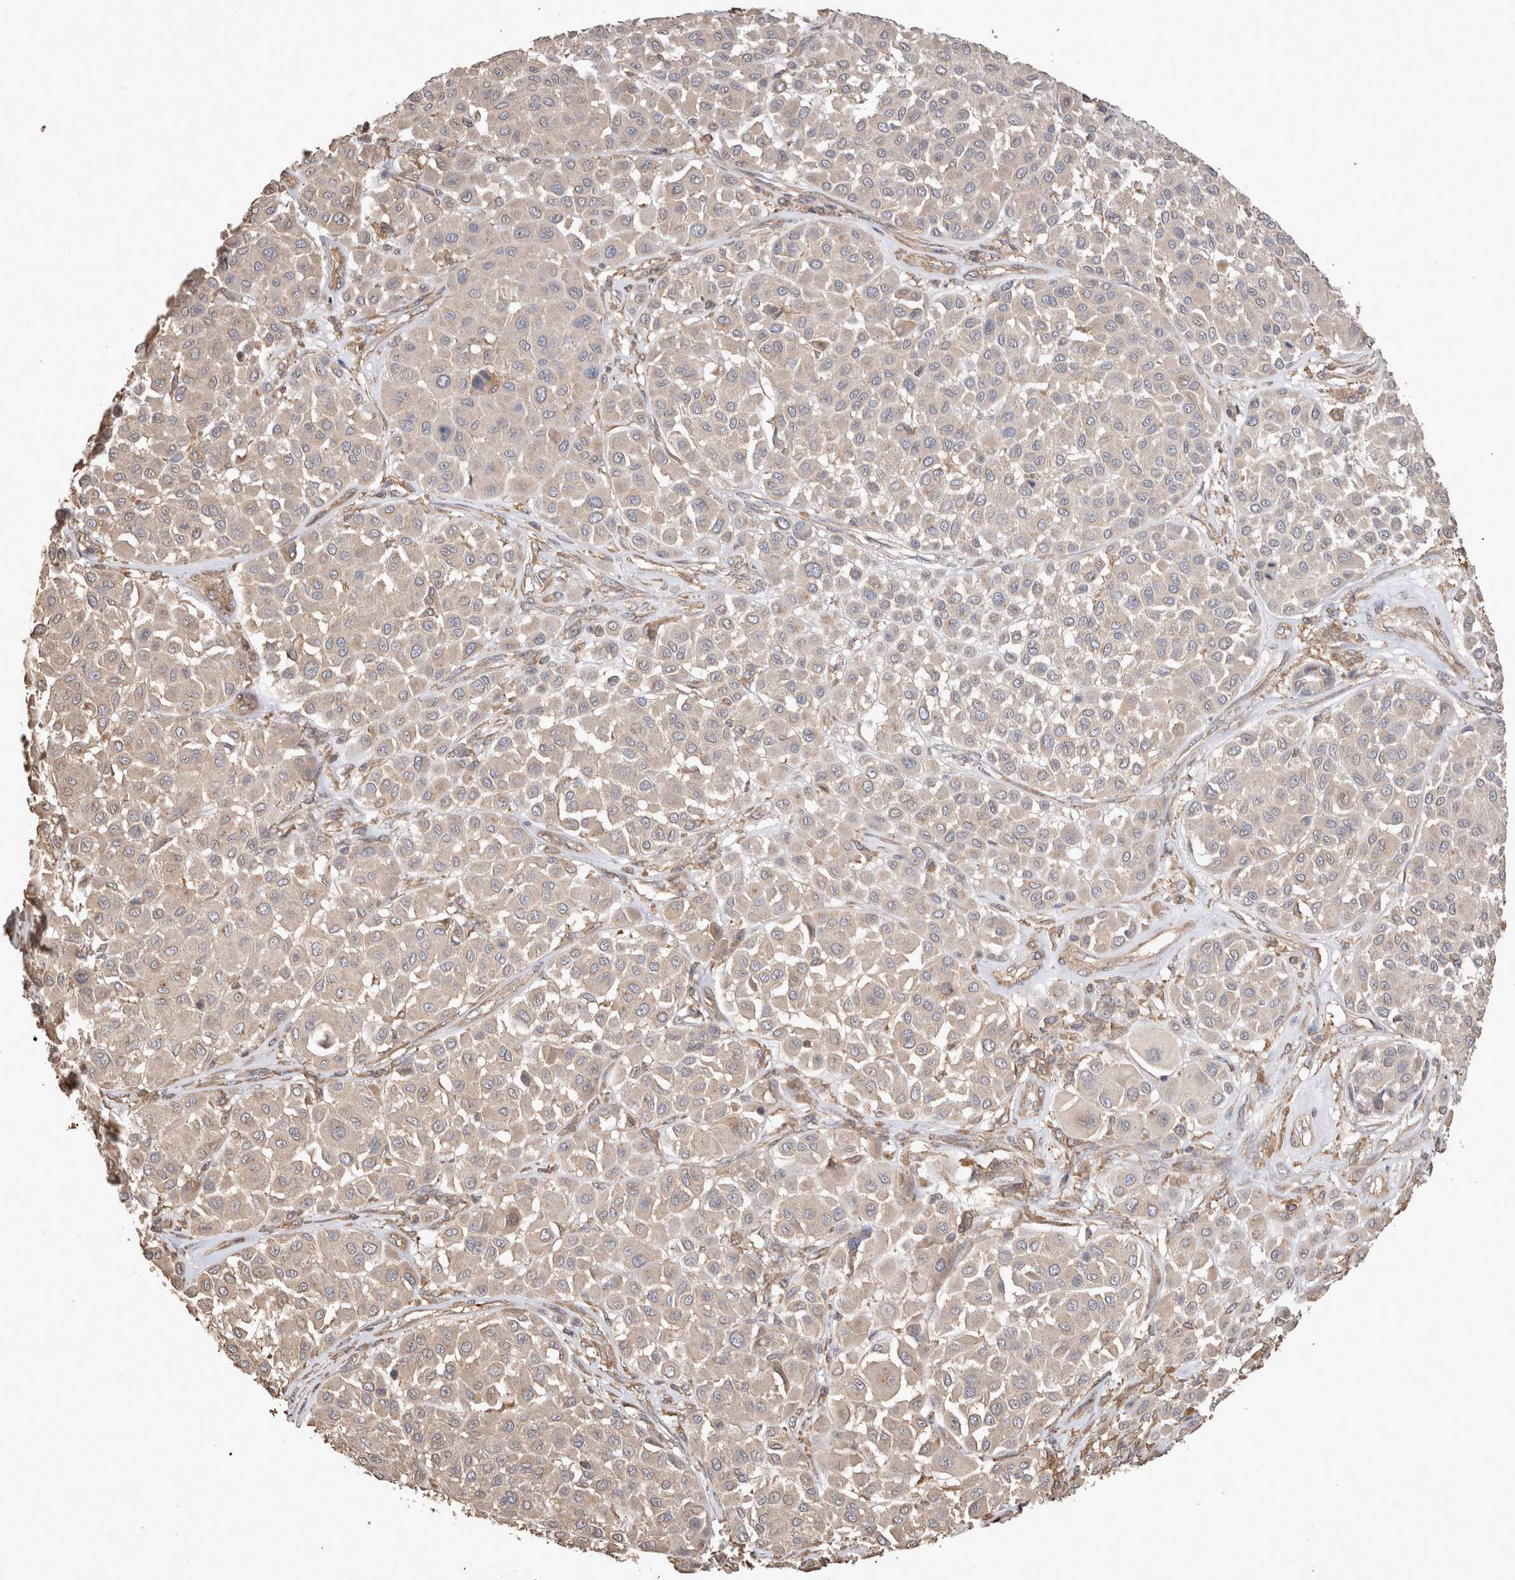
{"staining": {"intensity": "negative", "quantity": "none", "location": "none"}, "tissue": "melanoma", "cell_type": "Tumor cells", "image_type": "cancer", "snomed": [{"axis": "morphology", "description": "Malignant melanoma, Metastatic site"}, {"axis": "topography", "description": "Soft tissue"}], "caption": "DAB (3,3'-diaminobenzidine) immunohistochemical staining of melanoma demonstrates no significant positivity in tumor cells.", "gene": "SNX31", "patient": {"sex": "male", "age": 41}}